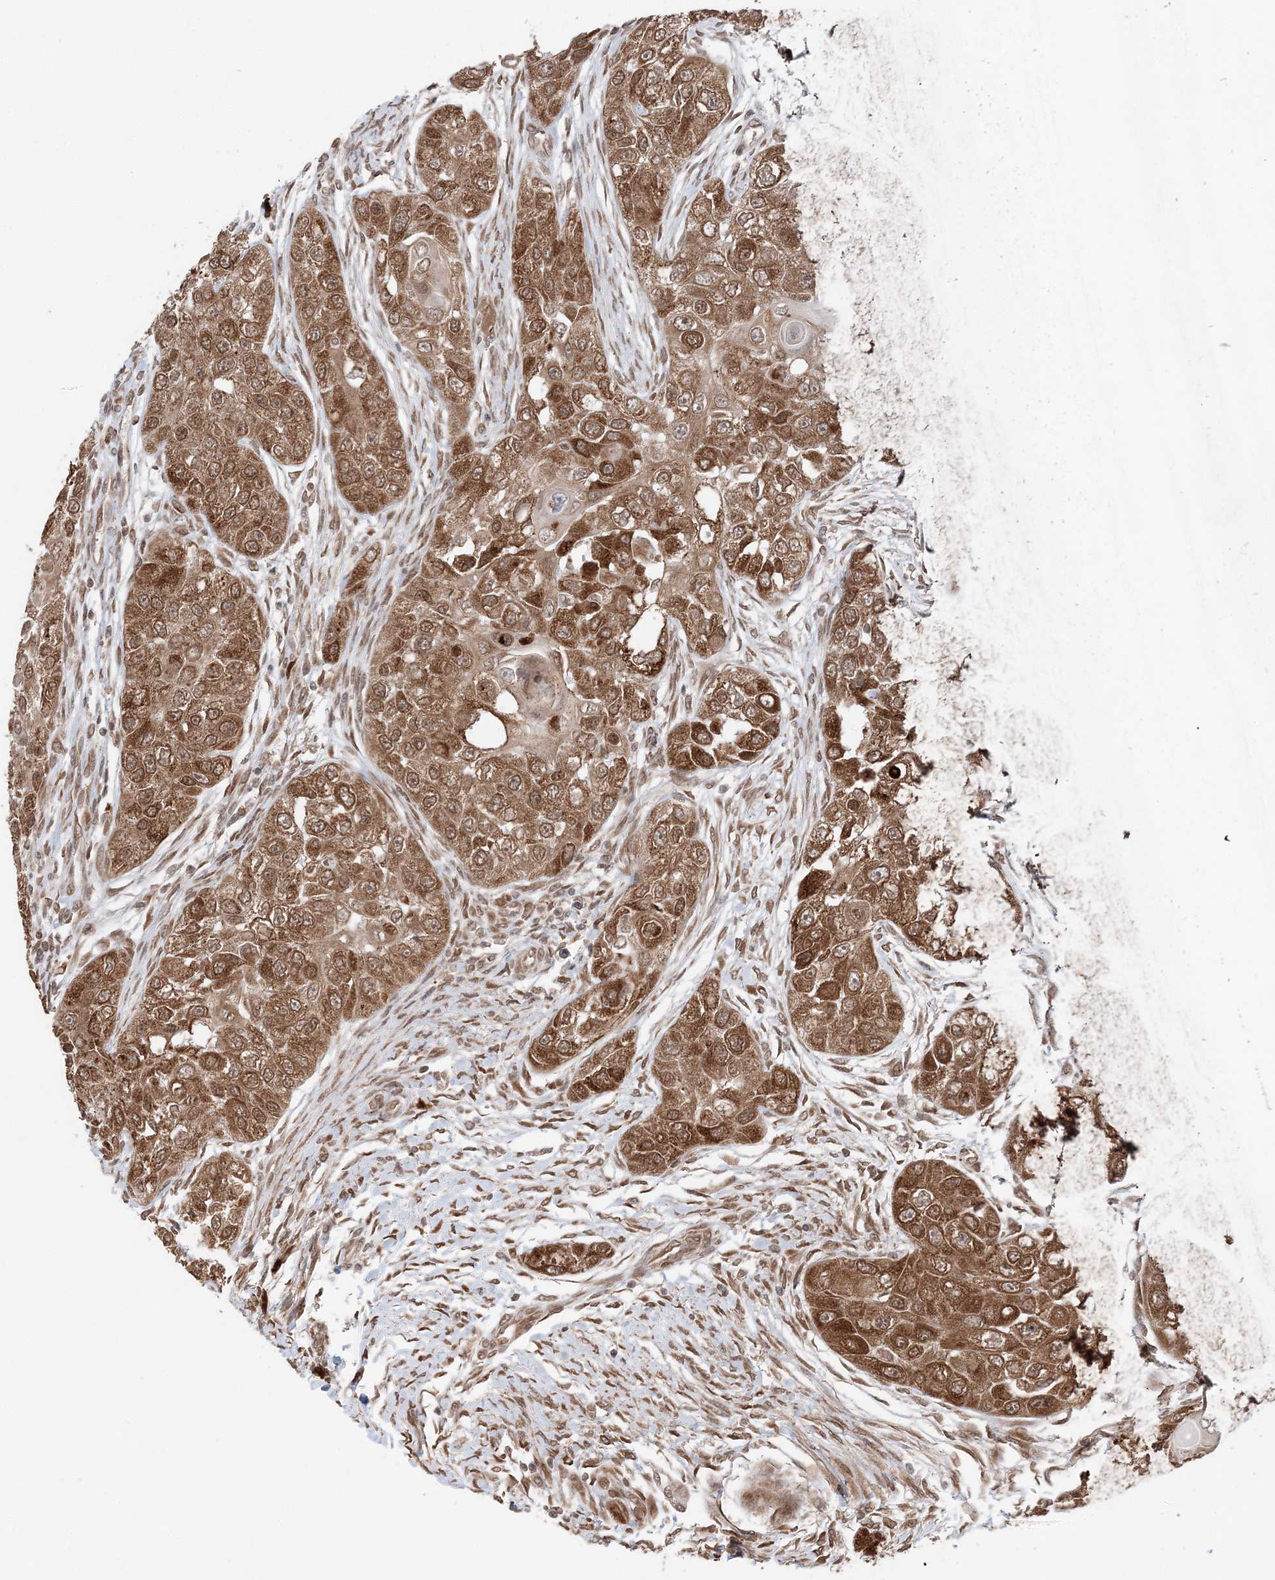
{"staining": {"intensity": "moderate", "quantity": ">75%", "location": "cytoplasmic/membranous"}, "tissue": "head and neck cancer", "cell_type": "Tumor cells", "image_type": "cancer", "snomed": [{"axis": "morphology", "description": "Normal tissue, NOS"}, {"axis": "morphology", "description": "Squamous cell carcinoma, NOS"}, {"axis": "topography", "description": "Skeletal muscle"}, {"axis": "topography", "description": "Head-Neck"}], "caption": "Immunohistochemical staining of human head and neck squamous cell carcinoma shows medium levels of moderate cytoplasmic/membranous expression in approximately >75% of tumor cells. (brown staining indicates protein expression, while blue staining denotes nuclei).", "gene": "TMED10", "patient": {"sex": "male", "age": 51}}